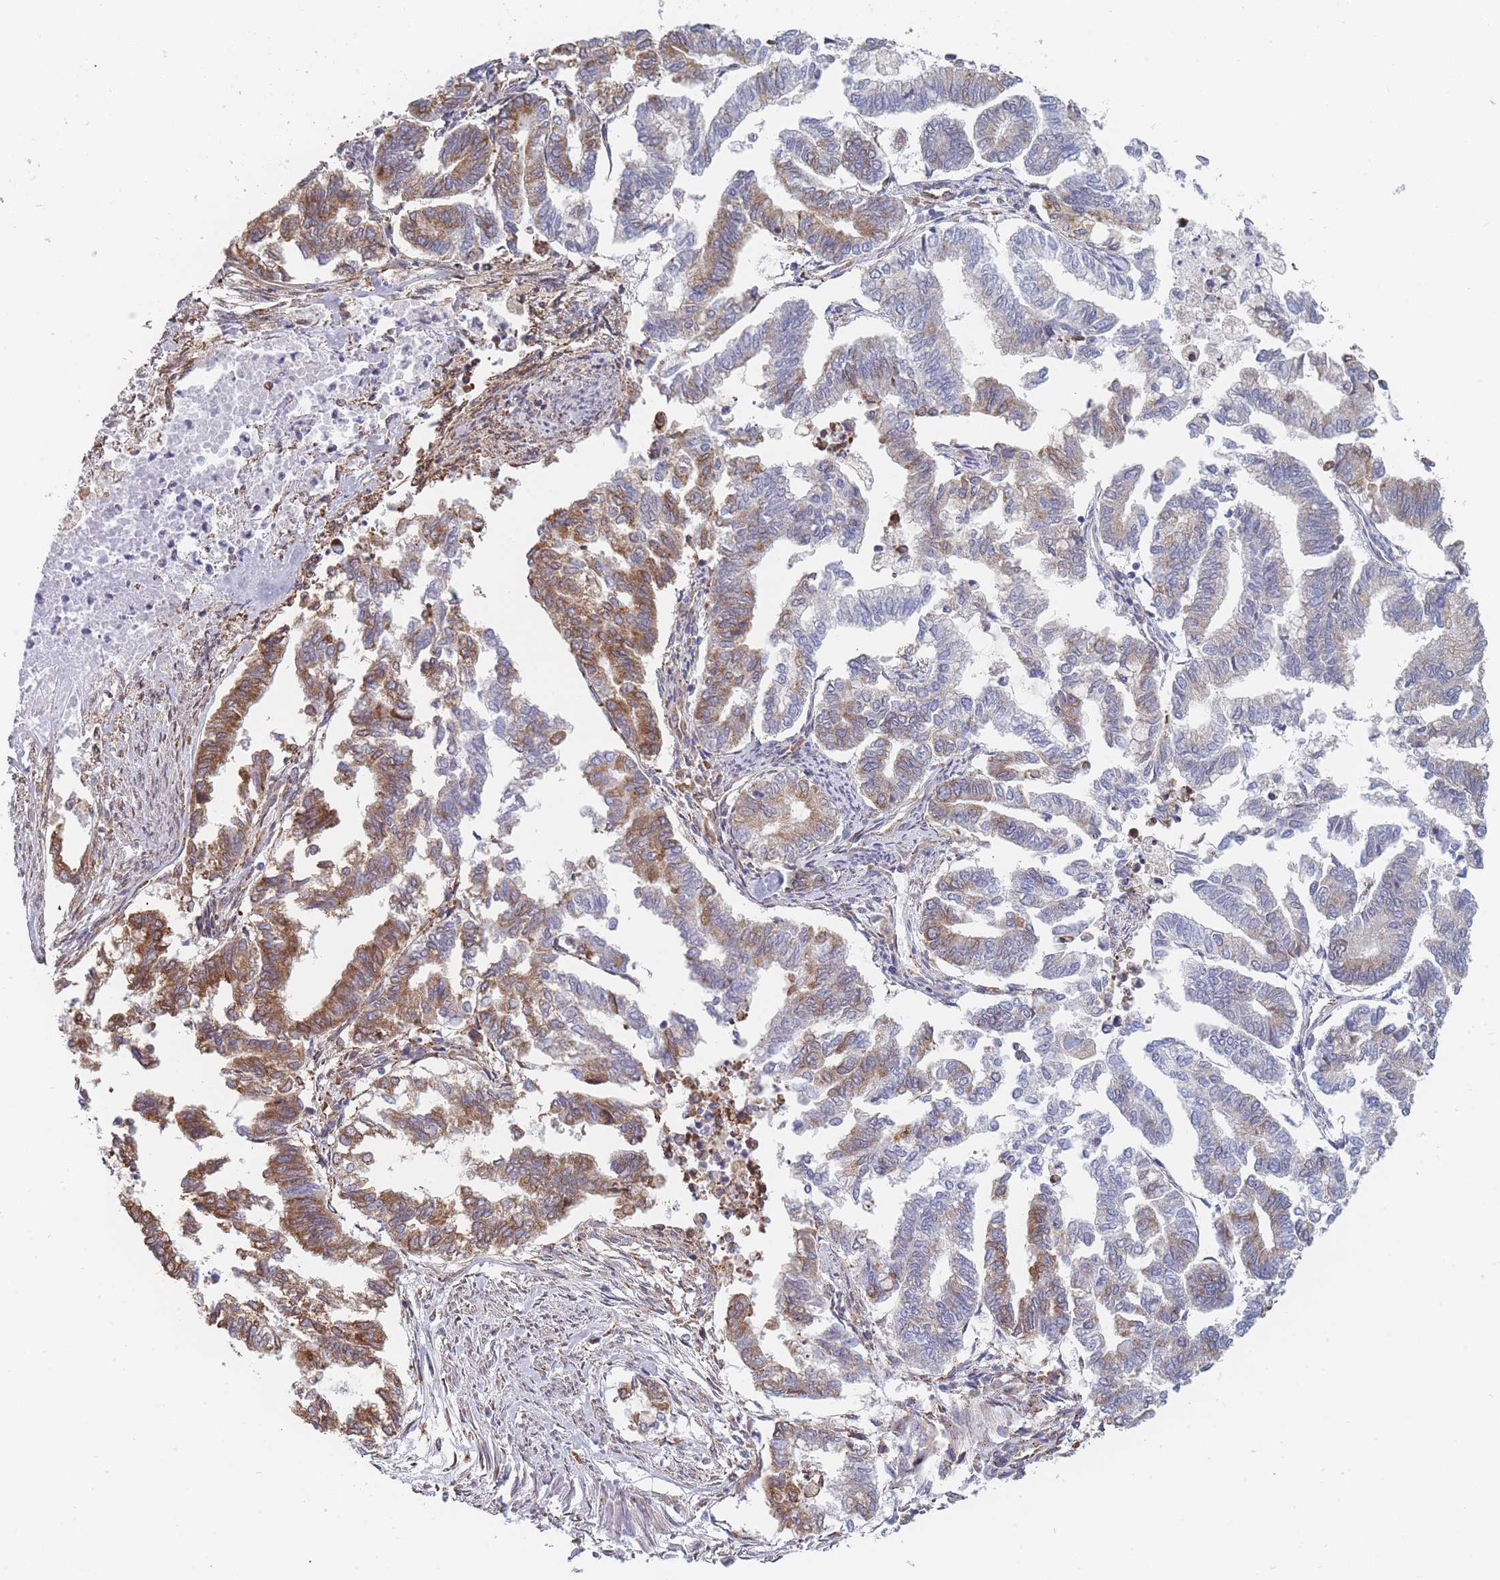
{"staining": {"intensity": "moderate", "quantity": "25%-75%", "location": "cytoplasmic/membranous"}, "tissue": "endometrial cancer", "cell_type": "Tumor cells", "image_type": "cancer", "snomed": [{"axis": "morphology", "description": "Adenocarcinoma, NOS"}, {"axis": "topography", "description": "Endometrium"}], "caption": "Endometrial cancer (adenocarcinoma) tissue displays moderate cytoplasmic/membranous expression in about 25%-75% of tumor cells Using DAB (brown) and hematoxylin (blue) stains, captured at high magnification using brightfield microscopy.", "gene": "OR7C2", "patient": {"sex": "female", "age": 79}}